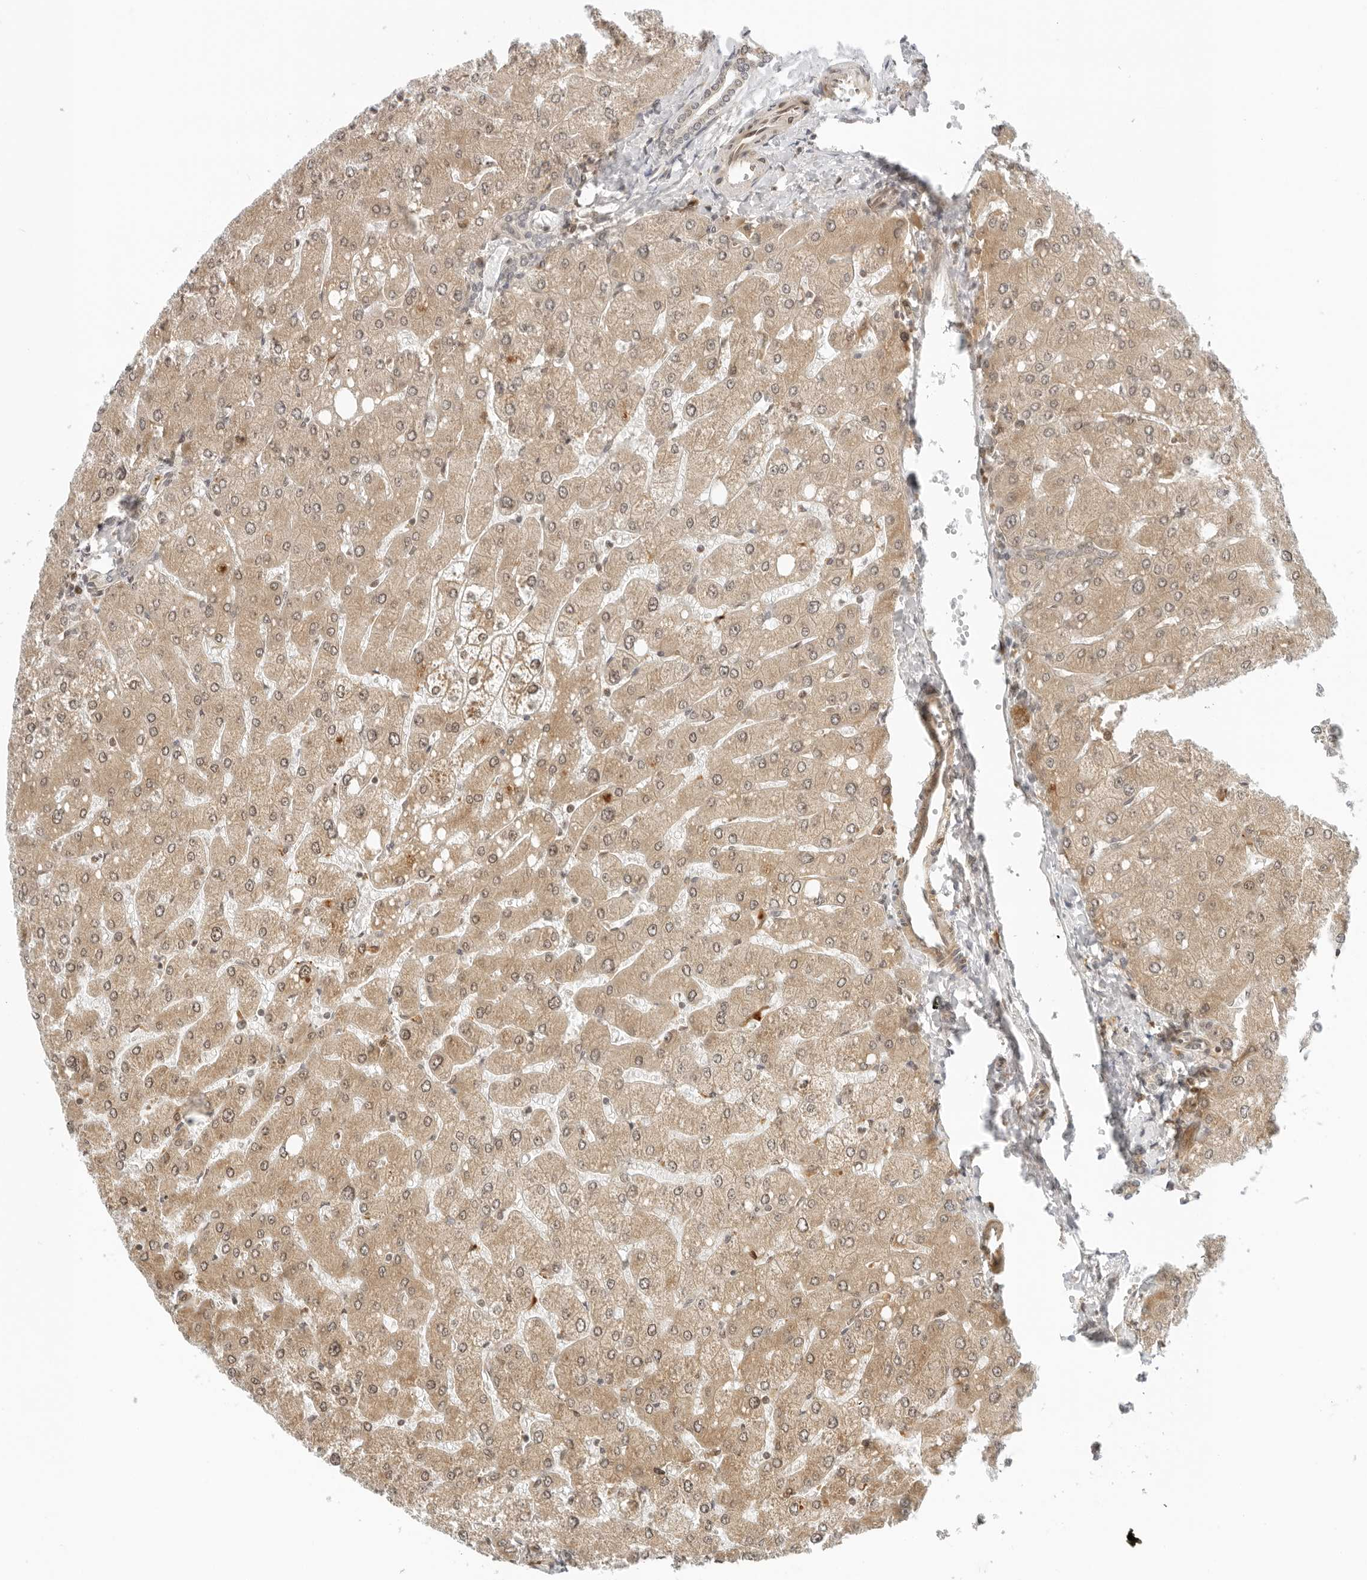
{"staining": {"intensity": "weak", "quantity": ">75%", "location": "cytoplasmic/membranous"}, "tissue": "liver", "cell_type": "Cholangiocytes", "image_type": "normal", "snomed": [{"axis": "morphology", "description": "Normal tissue, NOS"}, {"axis": "topography", "description": "Liver"}], "caption": "Protein staining by immunohistochemistry shows weak cytoplasmic/membranous staining in approximately >75% of cholangiocytes in normal liver. The protein of interest is stained brown, and the nuclei are stained in blue (DAB (3,3'-diaminobenzidine) IHC with brightfield microscopy, high magnification).", "gene": "RC3H1", "patient": {"sex": "male", "age": 55}}